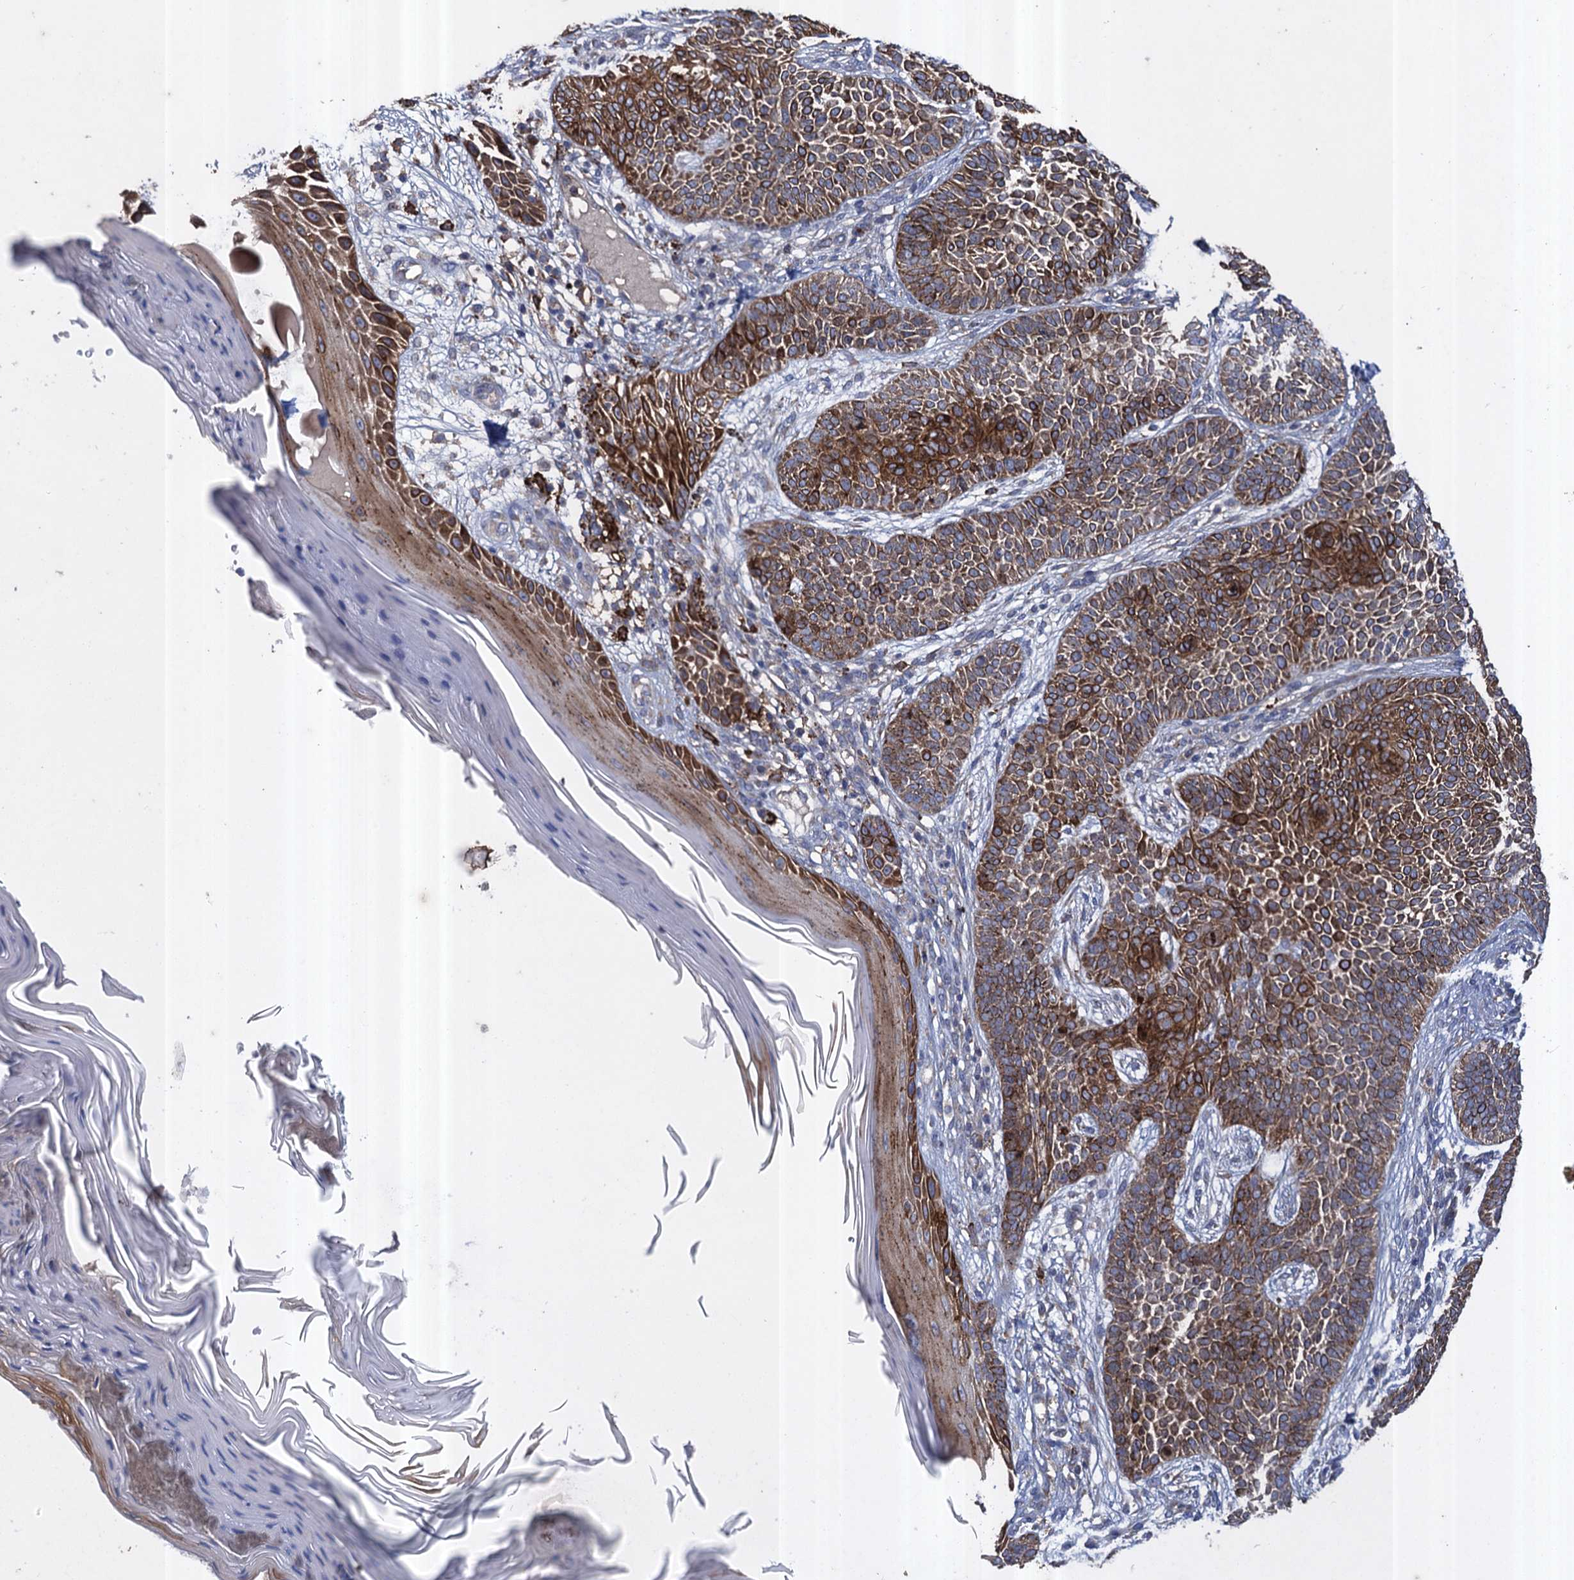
{"staining": {"intensity": "moderate", "quantity": ">75%", "location": "cytoplasmic/membranous"}, "tissue": "skin cancer", "cell_type": "Tumor cells", "image_type": "cancer", "snomed": [{"axis": "morphology", "description": "Basal cell carcinoma"}, {"axis": "topography", "description": "Skin"}], "caption": "Immunohistochemical staining of basal cell carcinoma (skin) demonstrates moderate cytoplasmic/membranous protein positivity in about >75% of tumor cells.", "gene": "TXNDC11", "patient": {"sex": "male", "age": 85}}